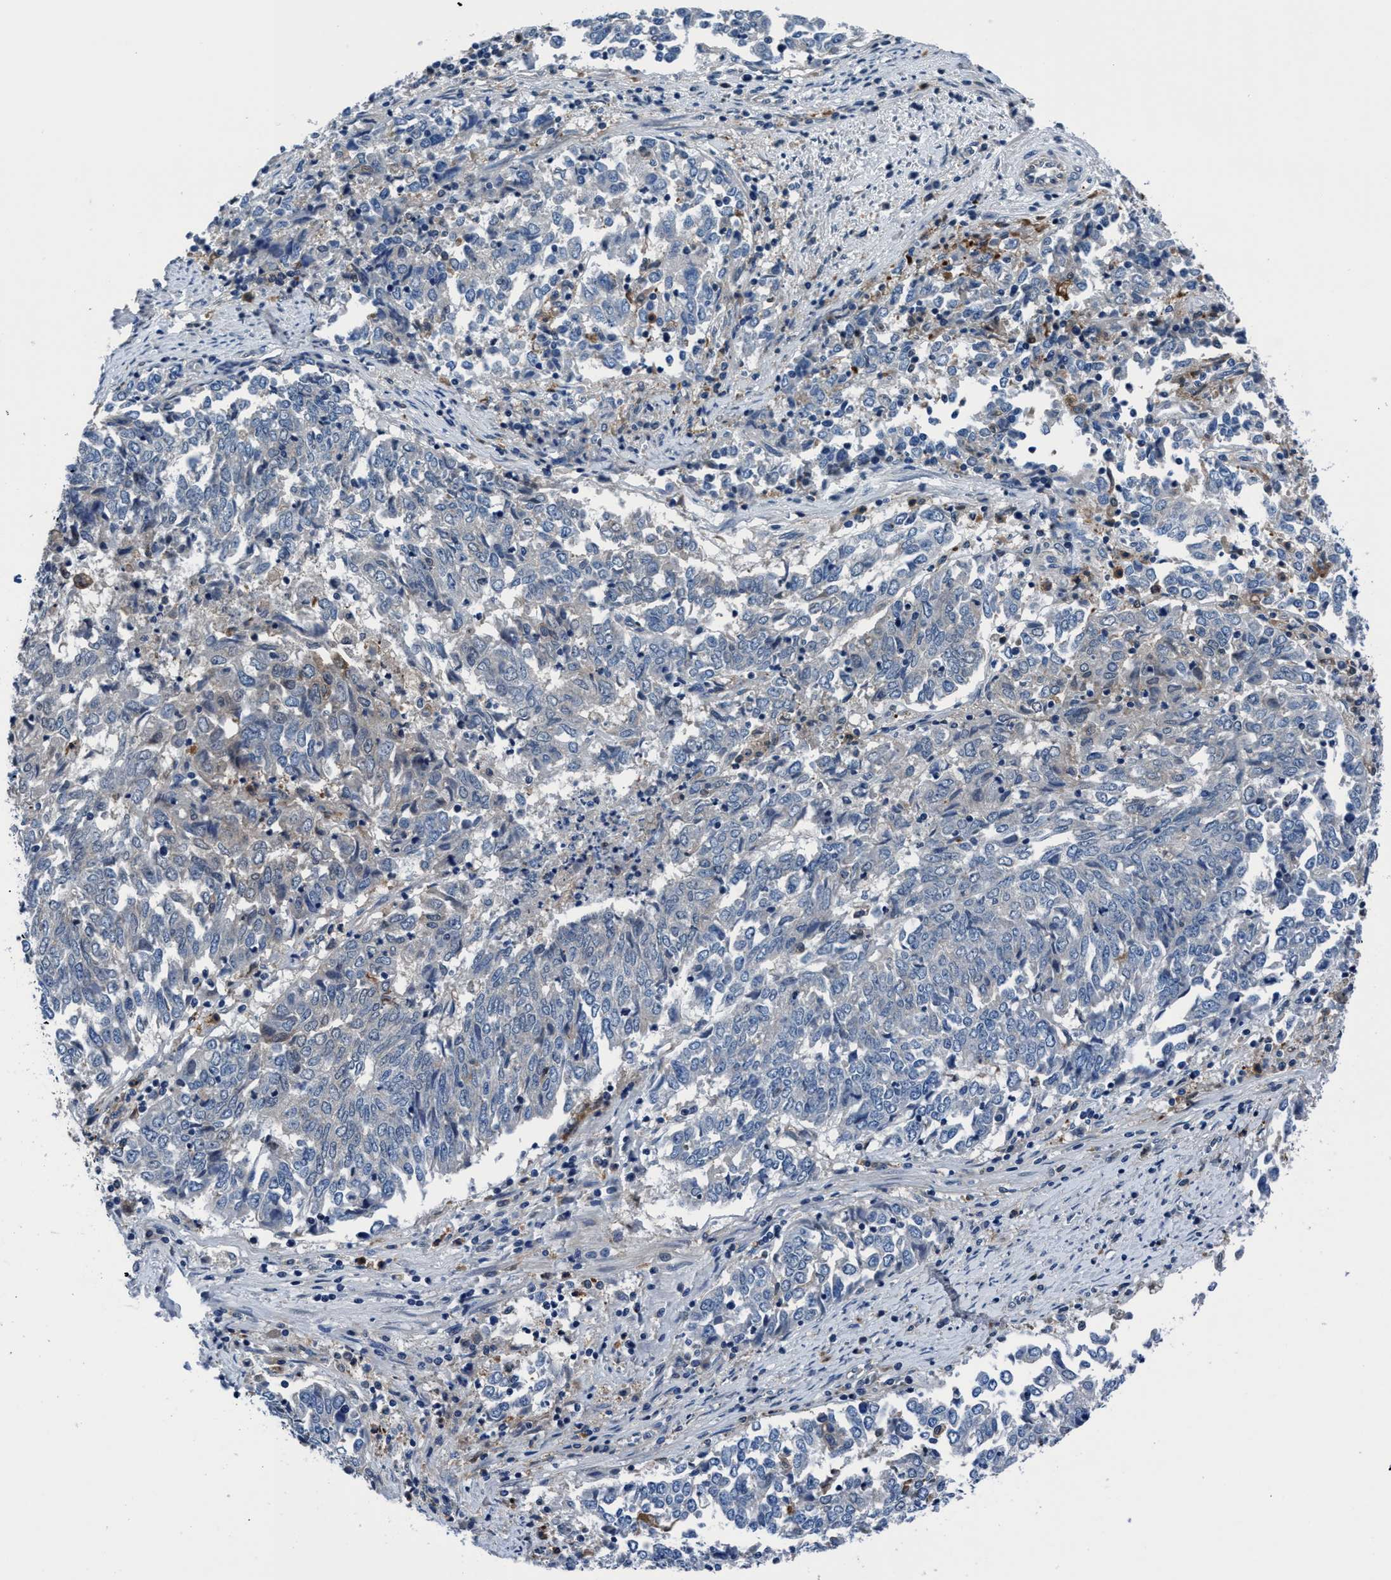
{"staining": {"intensity": "negative", "quantity": "none", "location": "none"}, "tissue": "endometrial cancer", "cell_type": "Tumor cells", "image_type": "cancer", "snomed": [{"axis": "morphology", "description": "Adenocarcinoma, NOS"}, {"axis": "topography", "description": "Endometrium"}], "caption": "Endometrial adenocarcinoma was stained to show a protein in brown. There is no significant positivity in tumor cells.", "gene": "TMEM94", "patient": {"sex": "female", "age": 80}}